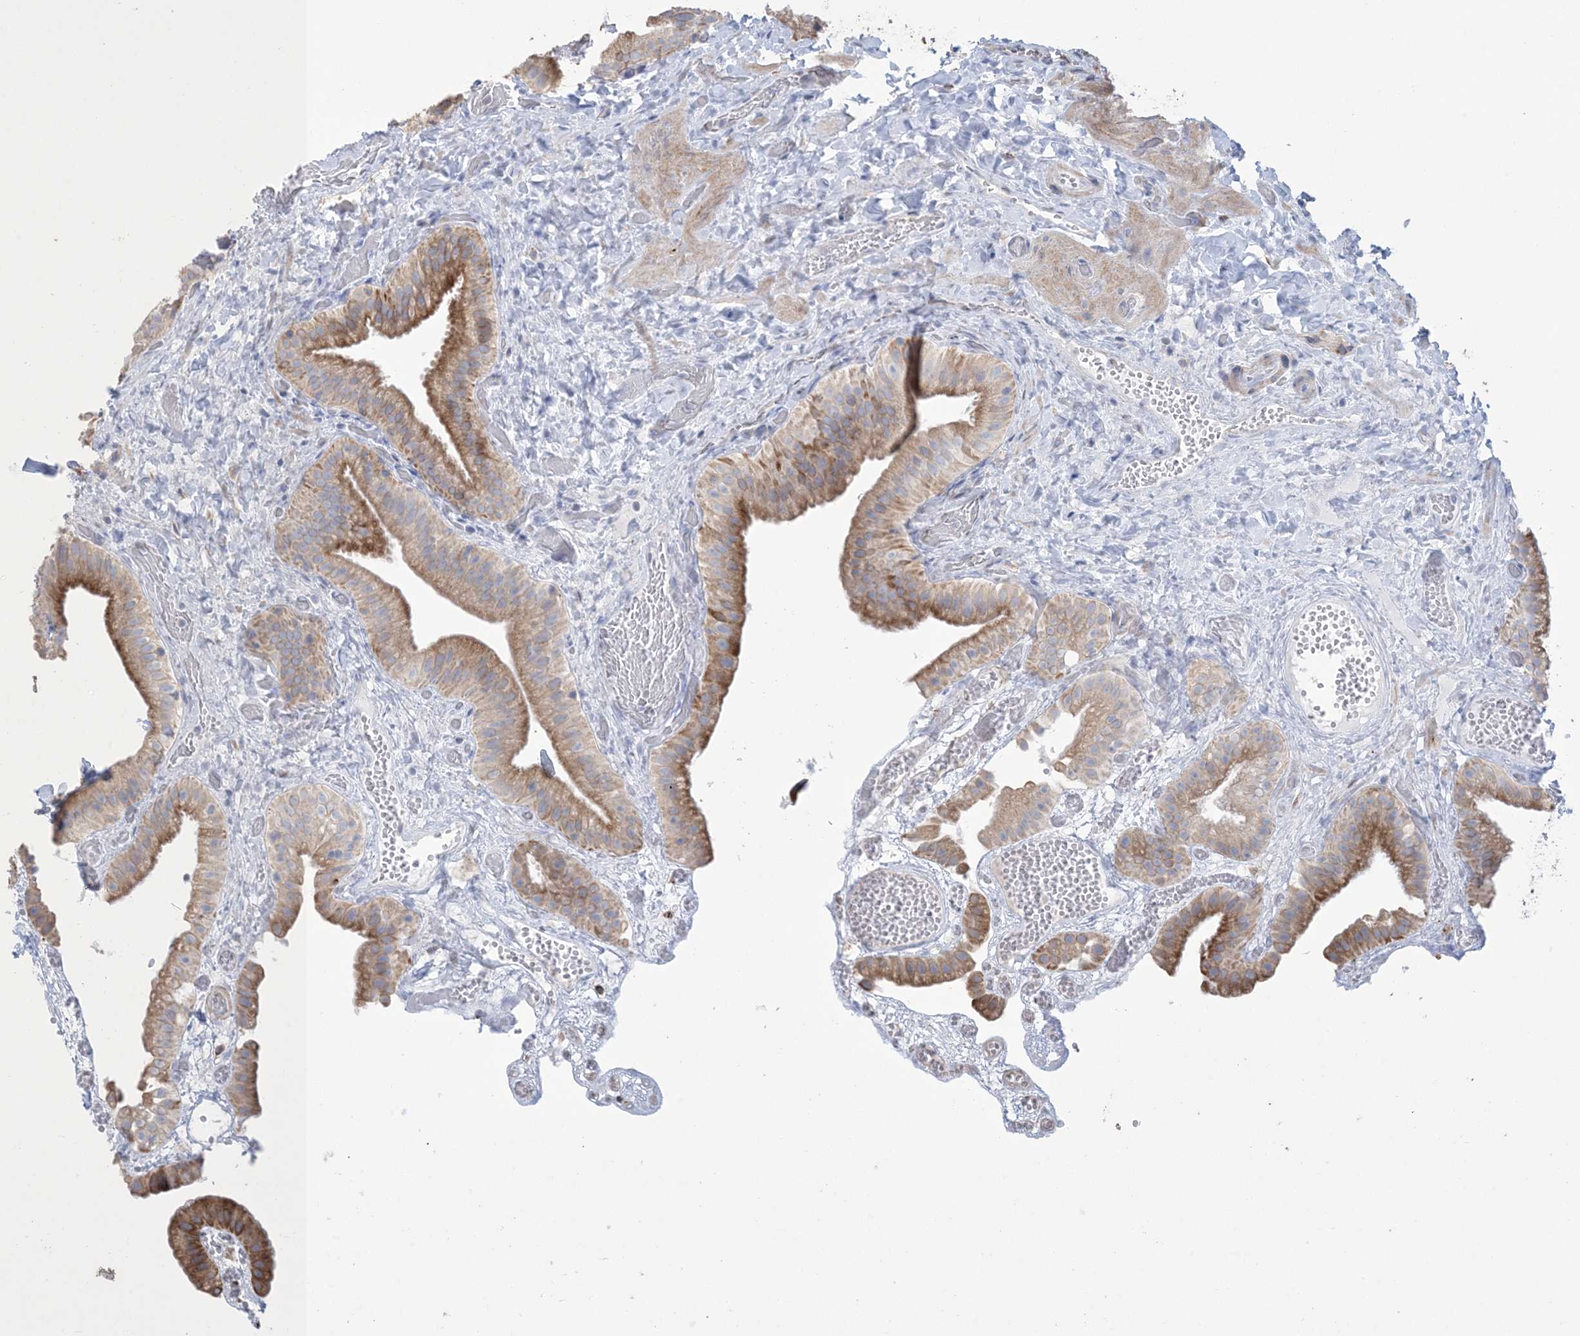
{"staining": {"intensity": "strong", "quantity": "<25%", "location": "cytoplasmic/membranous"}, "tissue": "gallbladder", "cell_type": "Glandular cells", "image_type": "normal", "snomed": [{"axis": "morphology", "description": "Normal tissue, NOS"}, {"axis": "topography", "description": "Gallbladder"}], "caption": "Protein staining displays strong cytoplasmic/membranous staining in approximately <25% of glandular cells in benign gallbladder.", "gene": "SHANK1", "patient": {"sex": "female", "age": 64}}